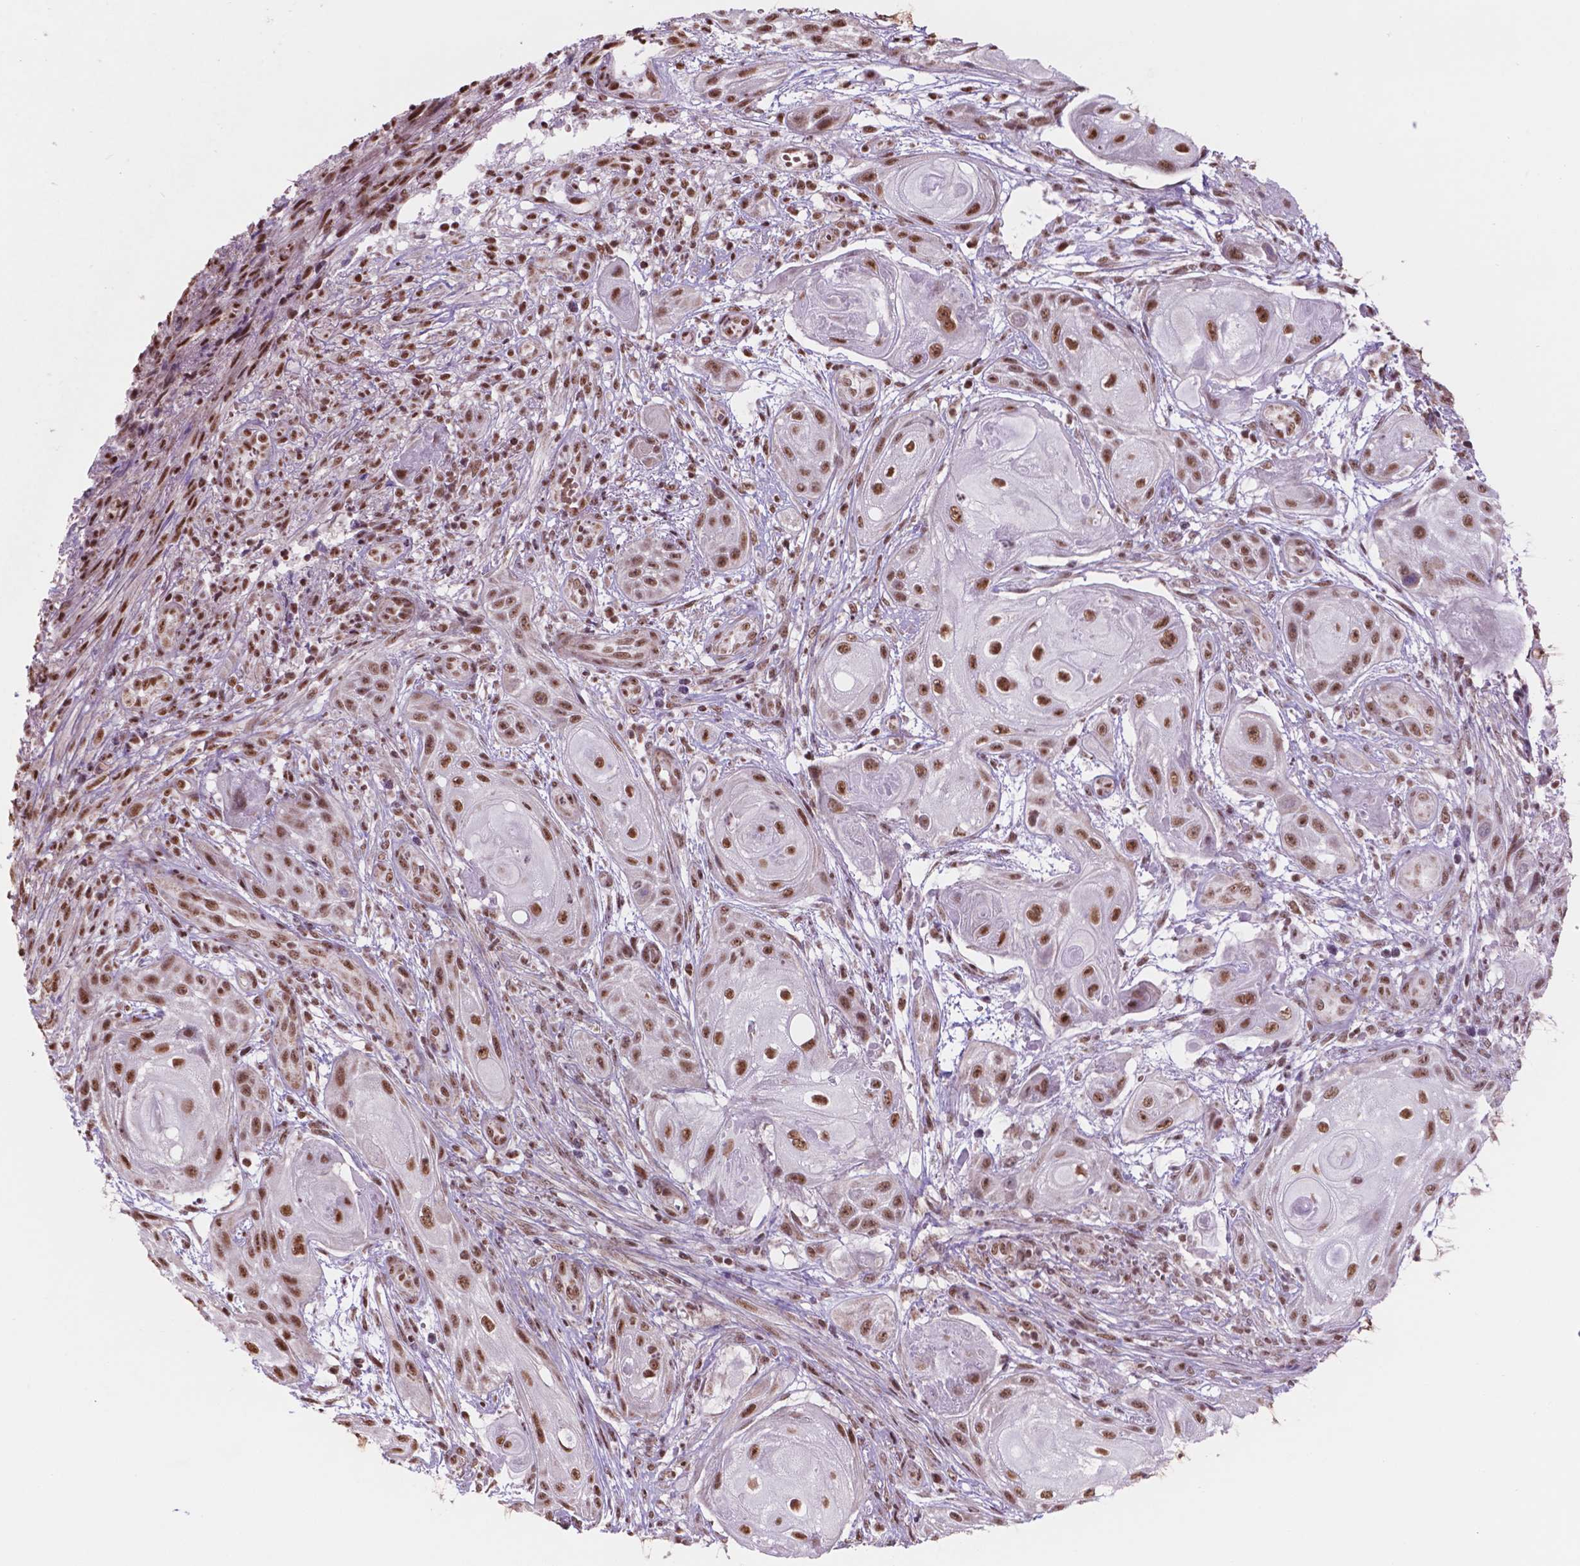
{"staining": {"intensity": "strong", "quantity": ">75%", "location": "nuclear"}, "tissue": "skin cancer", "cell_type": "Tumor cells", "image_type": "cancer", "snomed": [{"axis": "morphology", "description": "Squamous cell carcinoma, NOS"}, {"axis": "topography", "description": "Skin"}], "caption": "Immunohistochemistry (IHC) image of human skin cancer (squamous cell carcinoma) stained for a protein (brown), which shows high levels of strong nuclear staining in about >75% of tumor cells.", "gene": "NDUFA10", "patient": {"sex": "male", "age": 62}}